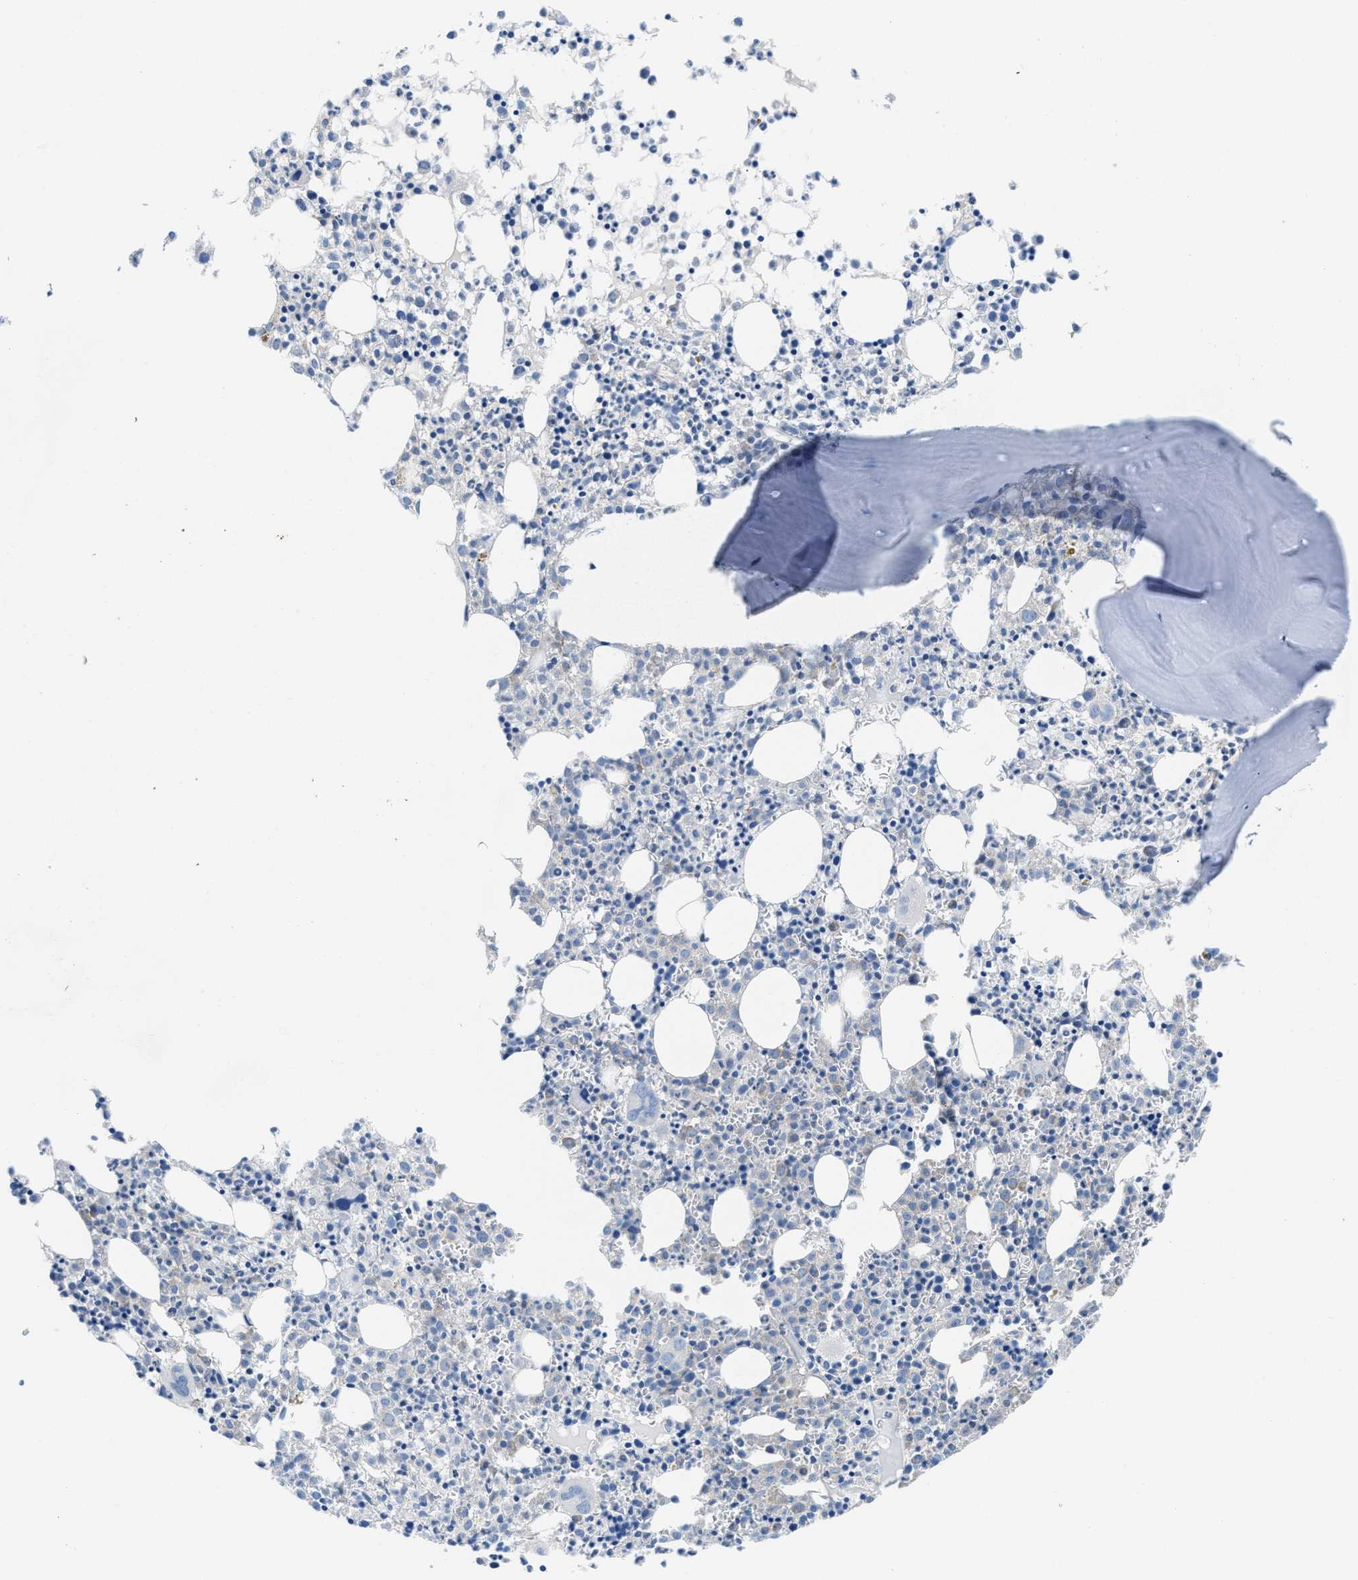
{"staining": {"intensity": "negative", "quantity": "none", "location": "none"}, "tissue": "bone marrow", "cell_type": "Hematopoietic cells", "image_type": "normal", "snomed": [{"axis": "morphology", "description": "Normal tissue, NOS"}, {"axis": "morphology", "description": "Inflammation, NOS"}, {"axis": "topography", "description": "Bone marrow"}], "caption": "DAB immunohistochemical staining of normal bone marrow reveals no significant expression in hematopoietic cells. The staining is performed using DAB (3,3'-diaminobenzidine) brown chromogen with nuclei counter-stained in using hematoxylin.", "gene": "BNC2", "patient": {"sex": "male", "age": 25}}